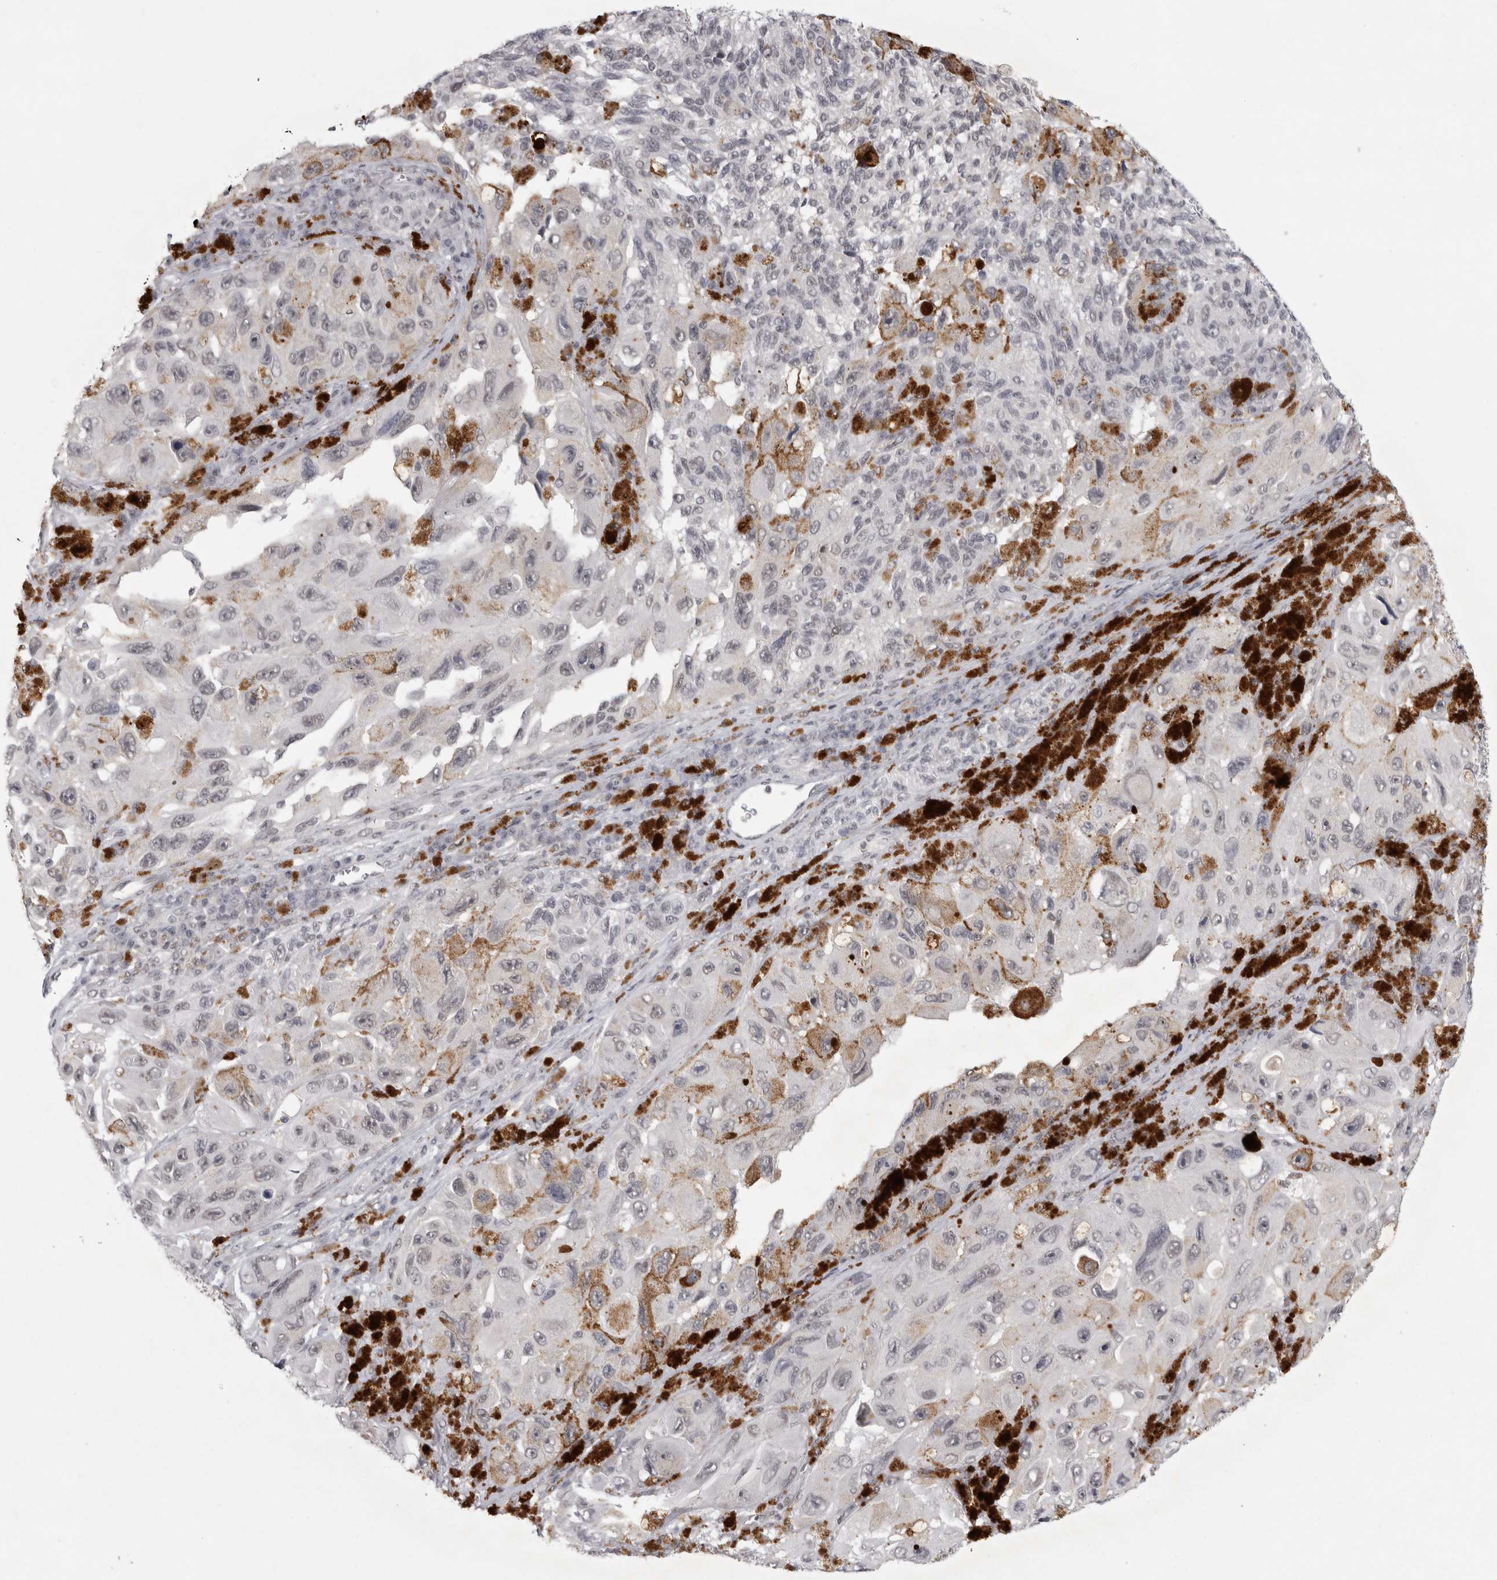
{"staining": {"intensity": "negative", "quantity": "none", "location": "none"}, "tissue": "melanoma", "cell_type": "Tumor cells", "image_type": "cancer", "snomed": [{"axis": "morphology", "description": "Malignant melanoma, NOS"}, {"axis": "topography", "description": "Skin"}], "caption": "High power microscopy image of an immunohistochemistry photomicrograph of malignant melanoma, revealing no significant expression in tumor cells.", "gene": "PSMB2", "patient": {"sex": "female", "age": 73}}